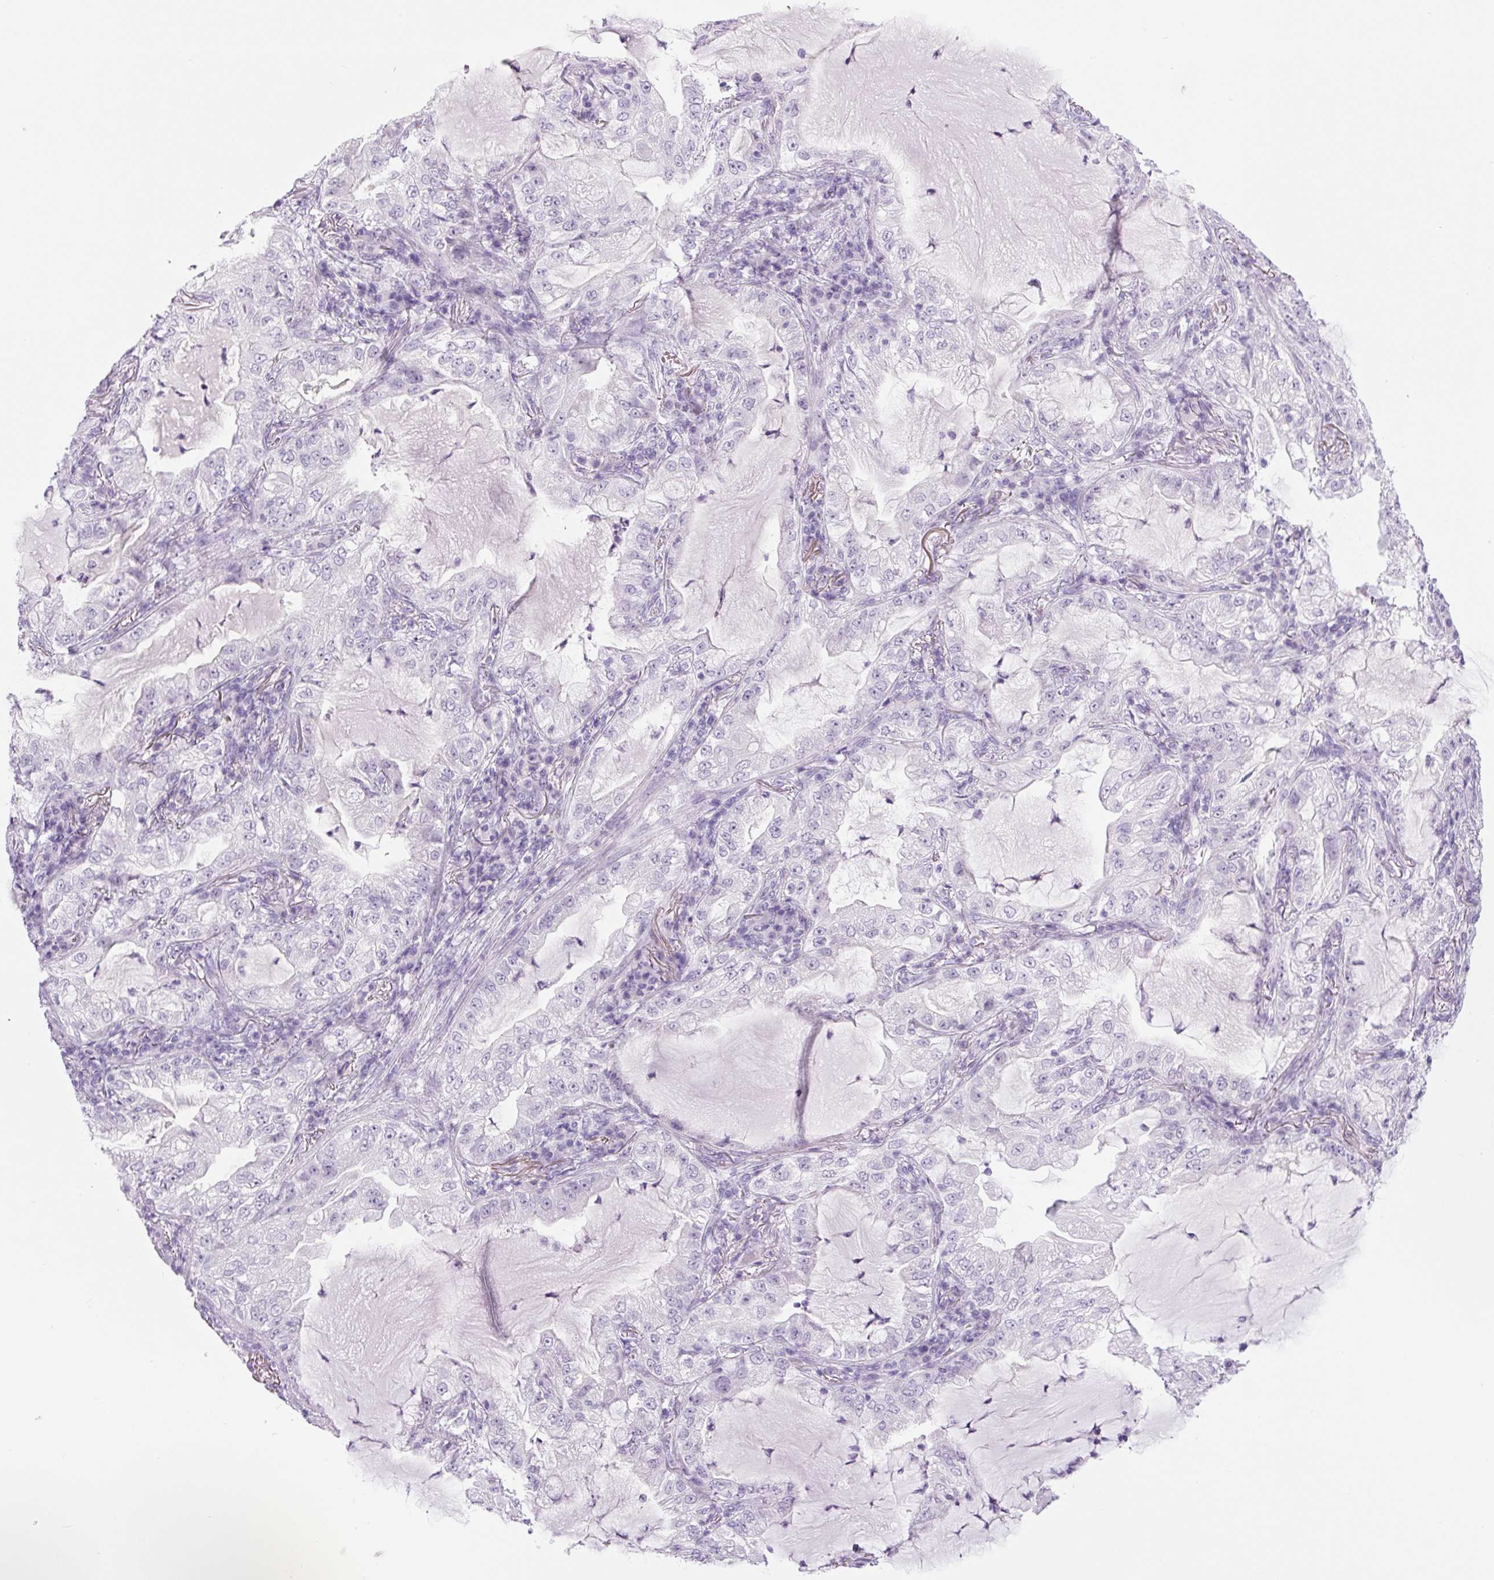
{"staining": {"intensity": "negative", "quantity": "none", "location": "none"}, "tissue": "lung cancer", "cell_type": "Tumor cells", "image_type": "cancer", "snomed": [{"axis": "morphology", "description": "Adenocarcinoma, NOS"}, {"axis": "topography", "description": "Lung"}], "caption": "High power microscopy histopathology image of an IHC photomicrograph of lung cancer (adenocarcinoma), revealing no significant expression in tumor cells.", "gene": "COL9A2", "patient": {"sex": "female", "age": 73}}